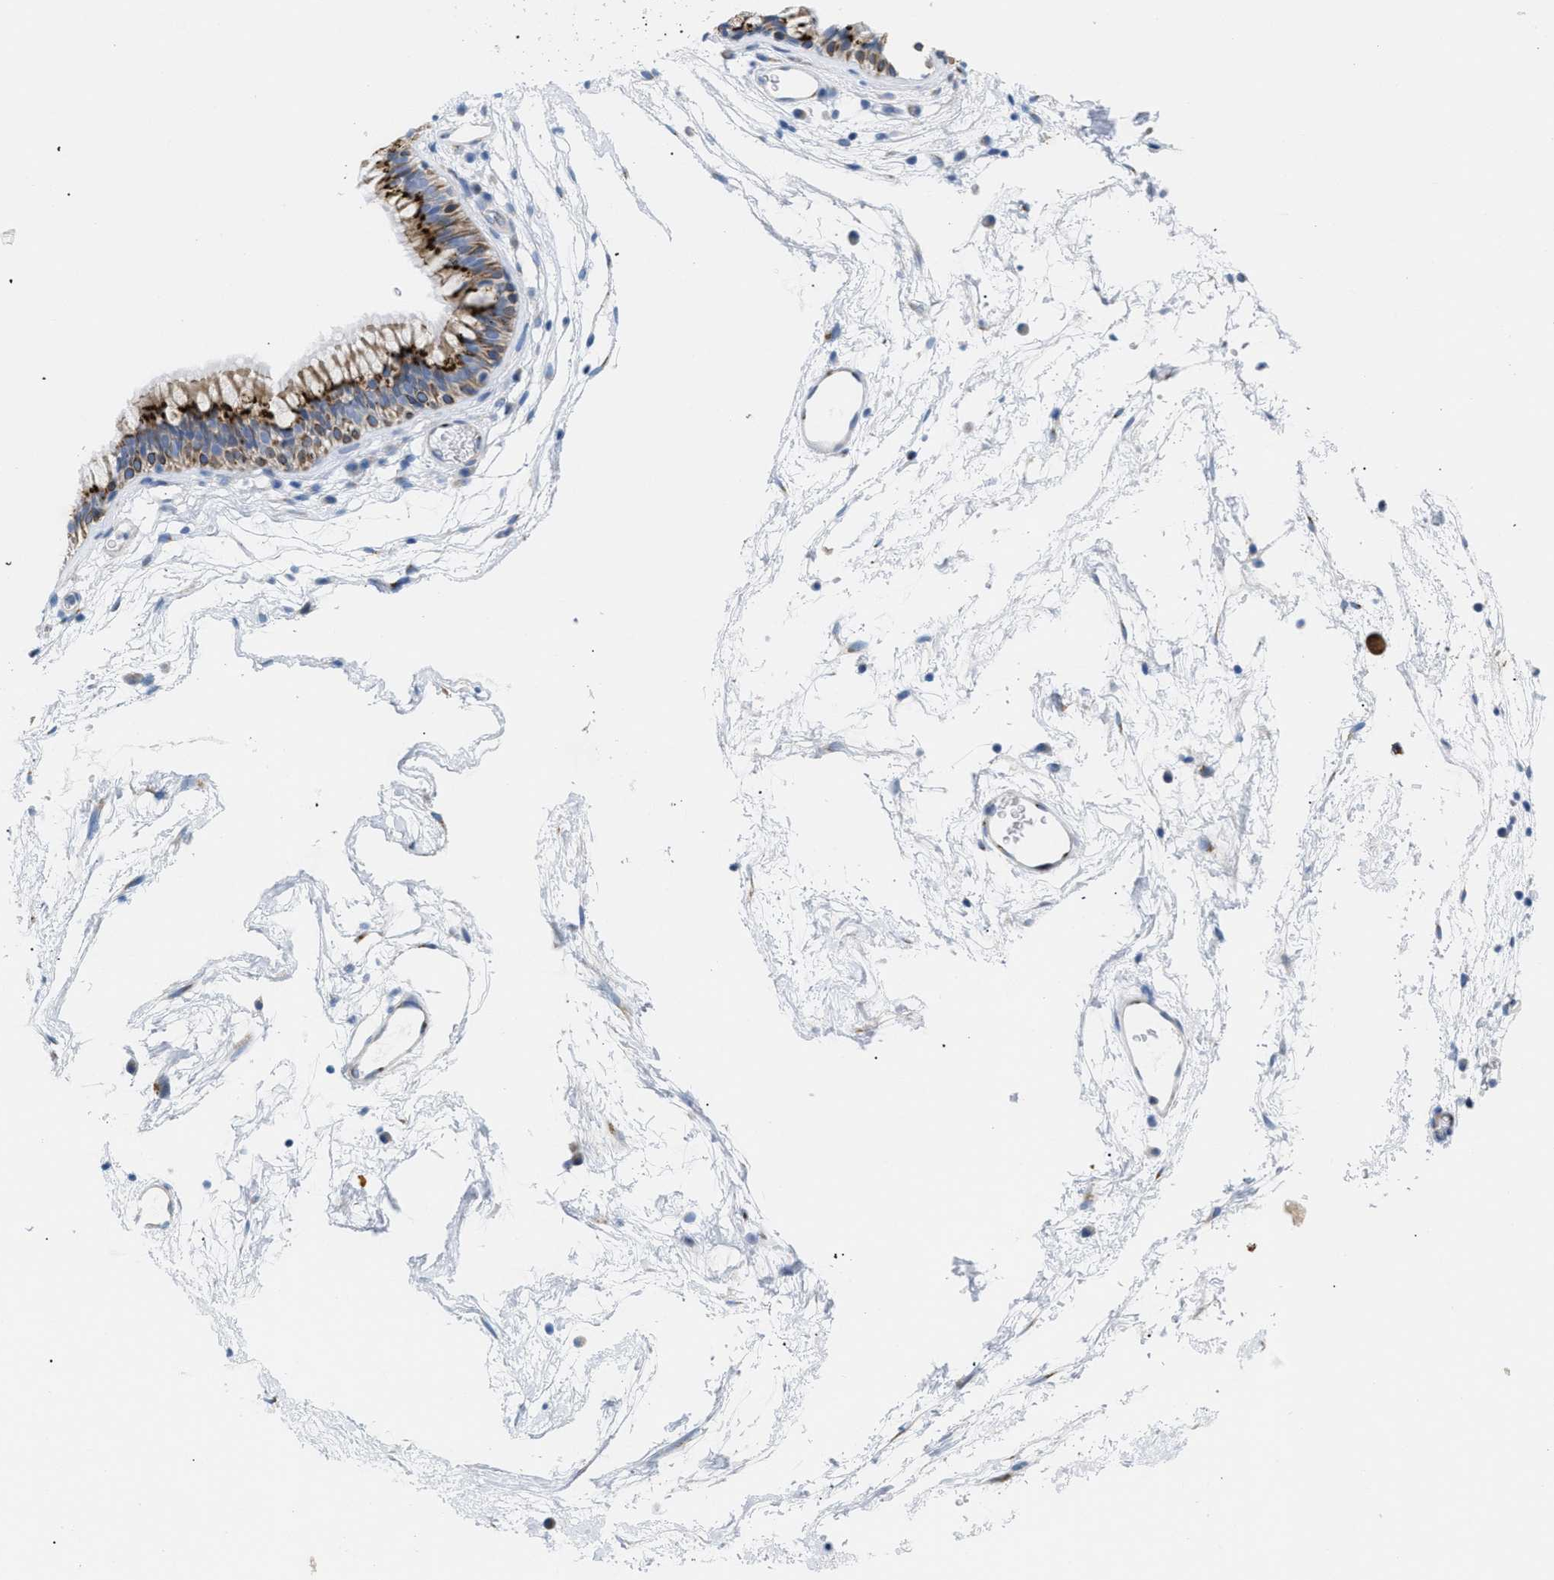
{"staining": {"intensity": "strong", "quantity": ">75%", "location": "cytoplasmic/membranous"}, "tissue": "nasopharynx", "cell_type": "Respiratory epithelial cells", "image_type": "normal", "snomed": [{"axis": "morphology", "description": "Normal tissue, NOS"}, {"axis": "morphology", "description": "Inflammation, NOS"}, {"axis": "topography", "description": "Nasopharynx"}], "caption": "Immunohistochemical staining of benign nasopharynx displays >75% levels of strong cytoplasmic/membranous protein positivity in approximately >75% of respiratory epithelial cells.", "gene": "TMEM17", "patient": {"sex": "male", "age": 48}}